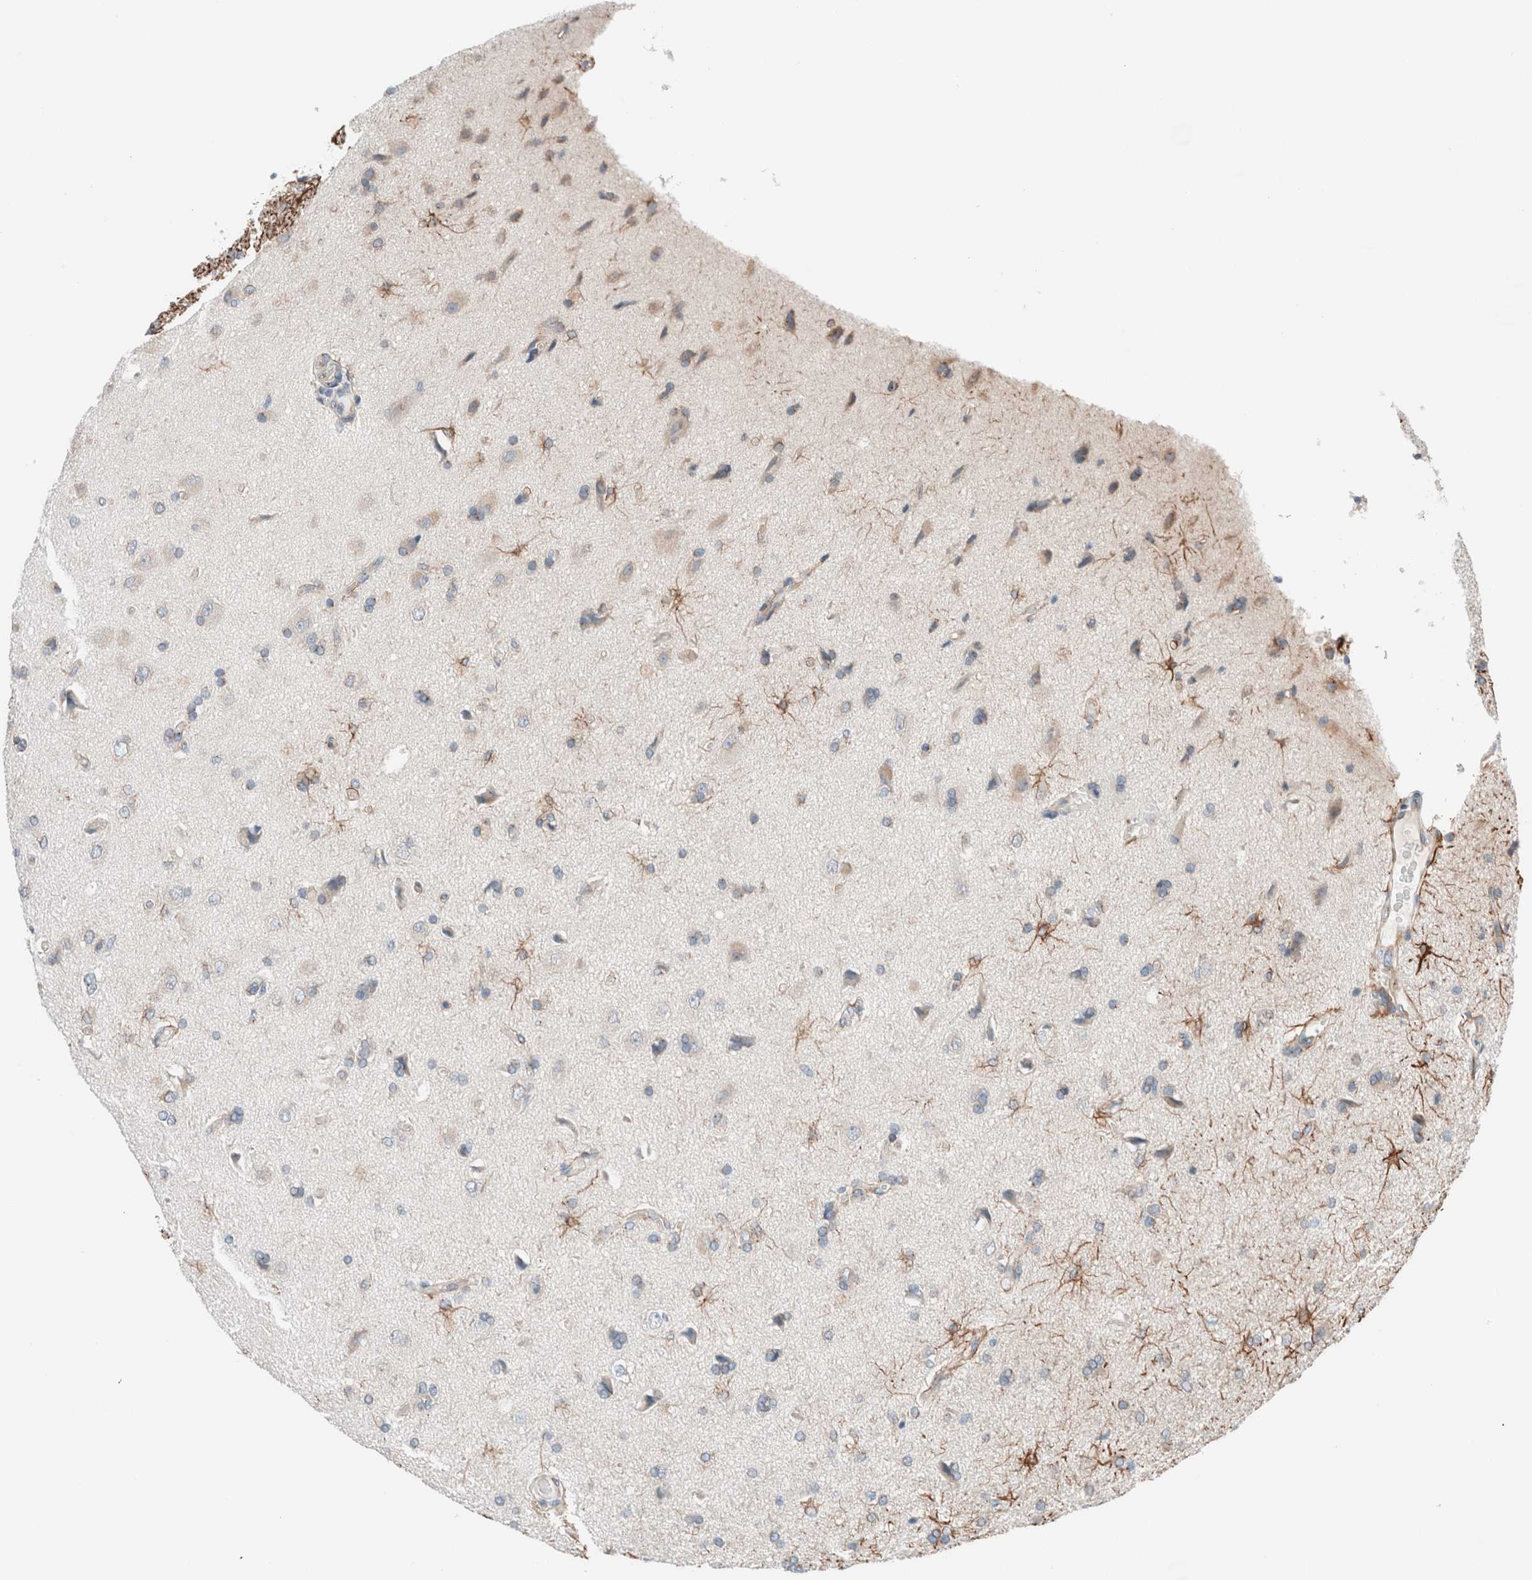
{"staining": {"intensity": "weak", "quantity": "<25%", "location": "cytoplasmic/membranous"}, "tissue": "glioma", "cell_type": "Tumor cells", "image_type": "cancer", "snomed": [{"axis": "morphology", "description": "Glioma, malignant, High grade"}, {"axis": "topography", "description": "Brain"}], "caption": "DAB (3,3'-diaminobenzidine) immunohistochemical staining of human malignant glioma (high-grade) displays no significant staining in tumor cells.", "gene": "CASC3", "patient": {"sex": "male", "age": 72}}